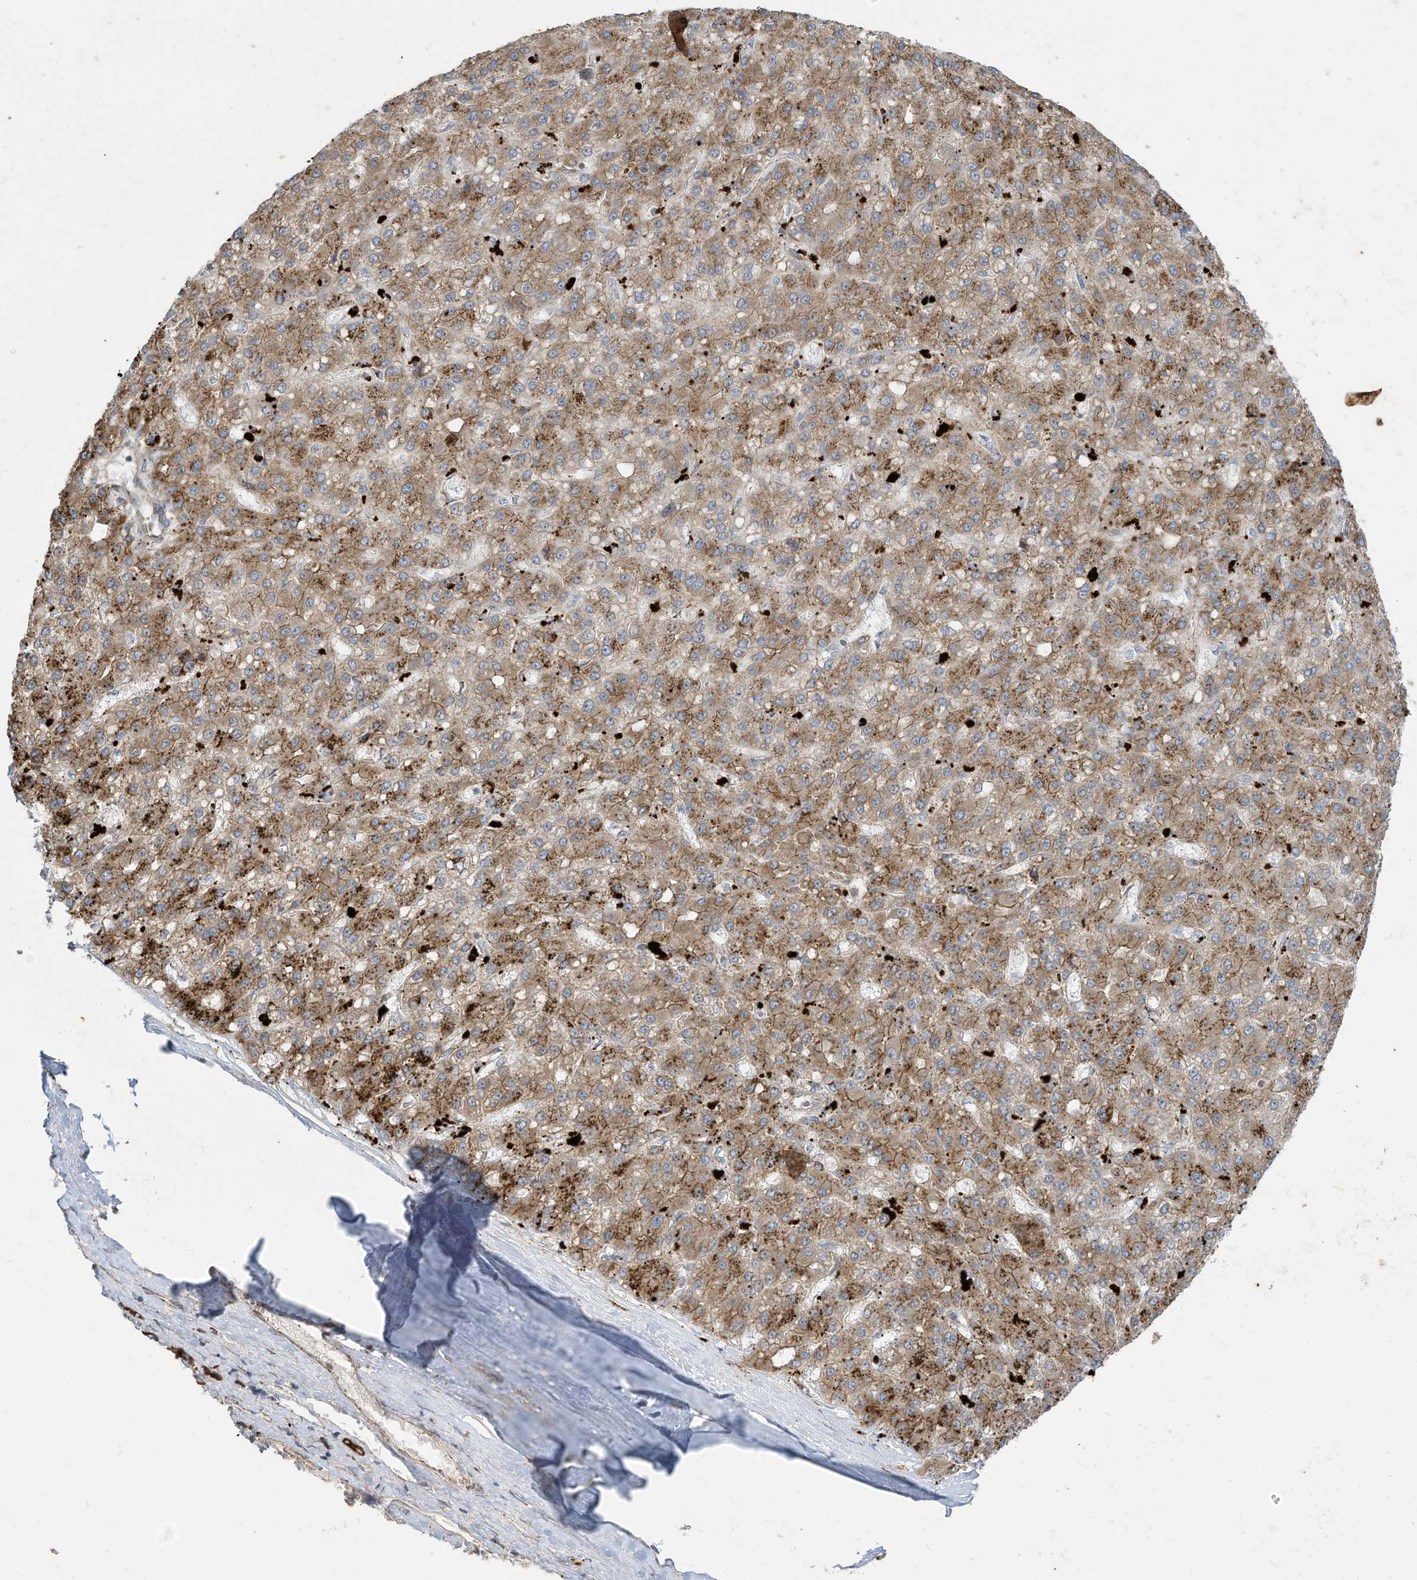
{"staining": {"intensity": "moderate", "quantity": ">75%", "location": "cytoplasmic/membranous"}, "tissue": "liver cancer", "cell_type": "Tumor cells", "image_type": "cancer", "snomed": [{"axis": "morphology", "description": "Carcinoma, Hepatocellular, NOS"}, {"axis": "topography", "description": "Liver"}], "caption": "Immunohistochemical staining of liver cancer (hepatocellular carcinoma) exhibits medium levels of moderate cytoplasmic/membranous expression in about >75% of tumor cells.", "gene": "C2orf74", "patient": {"sex": "male", "age": 67}}